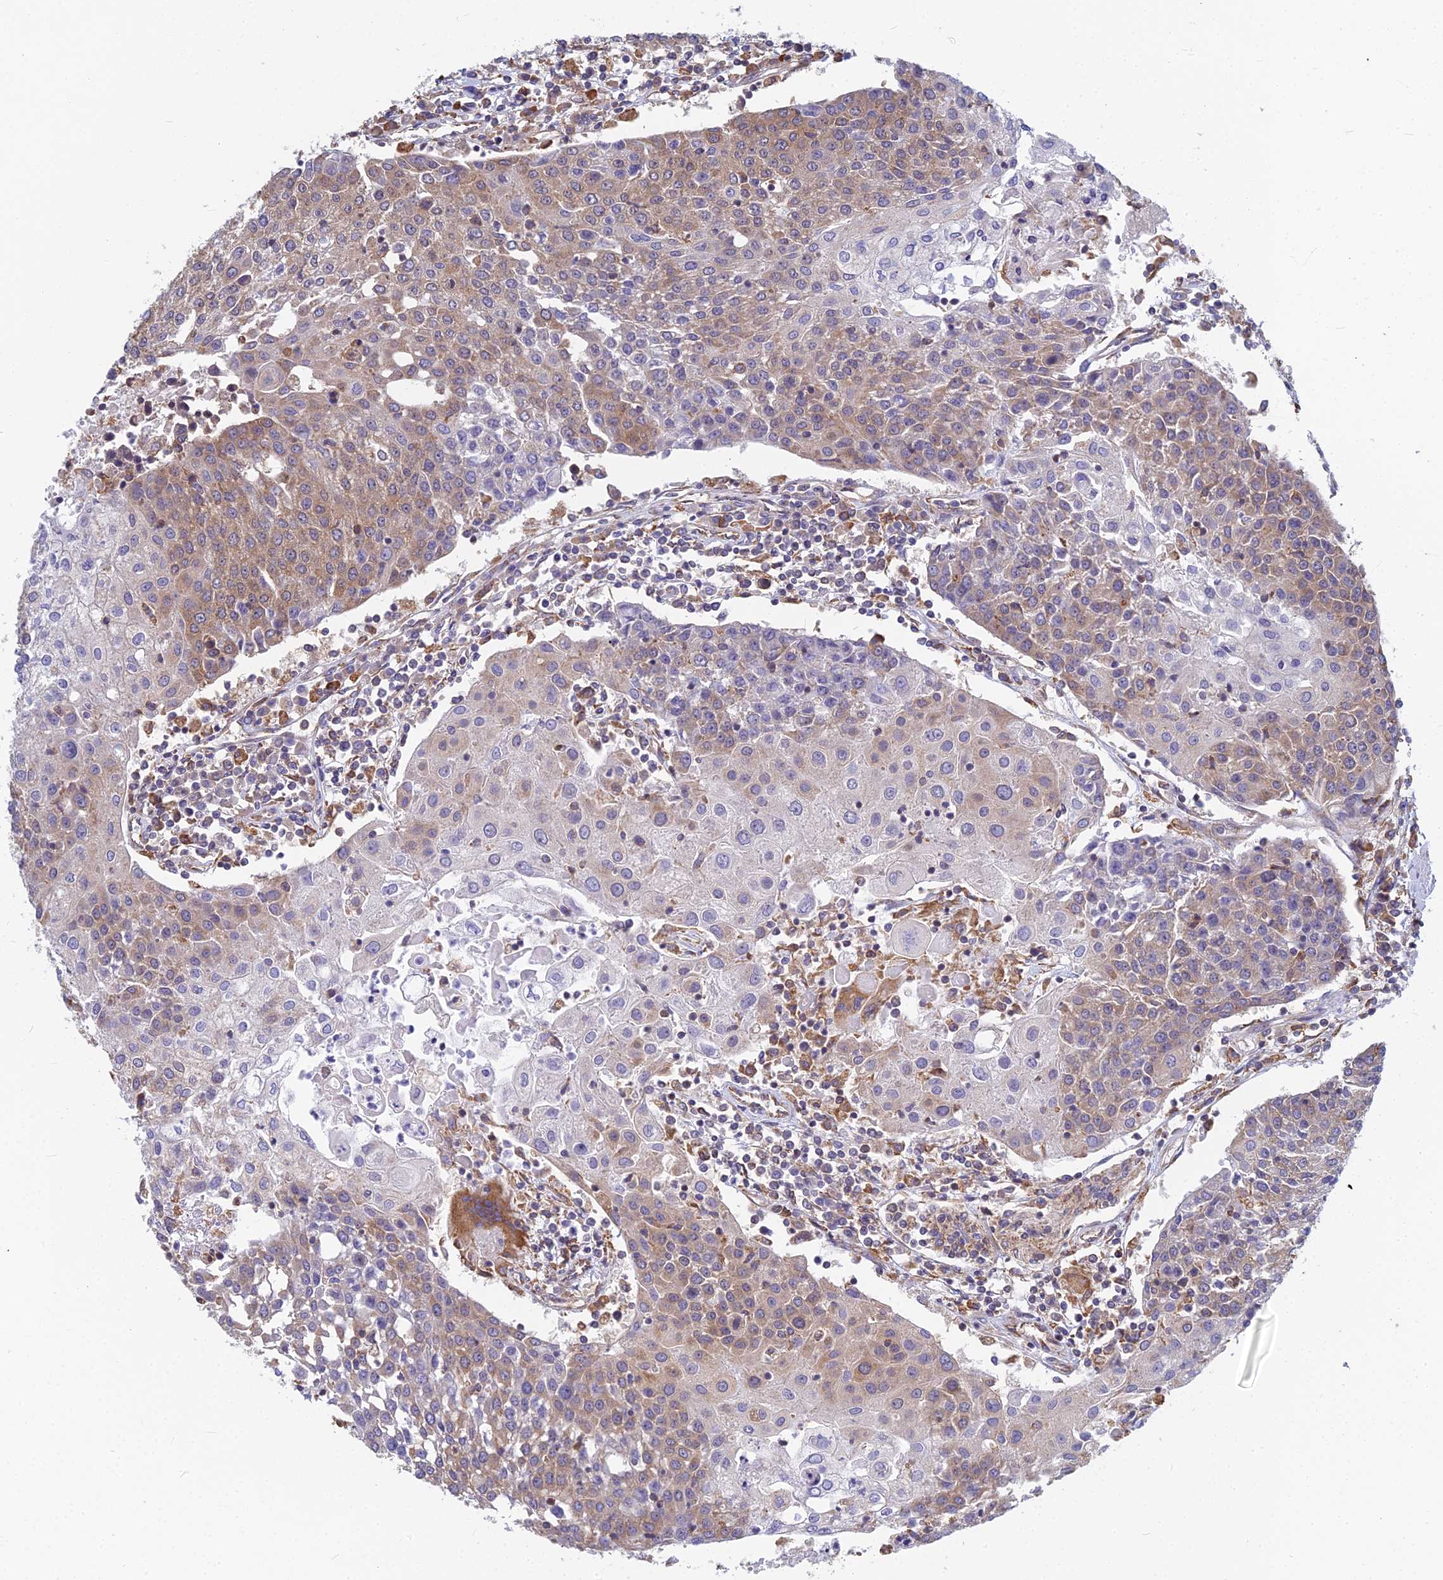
{"staining": {"intensity": "moderate", "quantity": "25%-75%", "location": "cytoplasmic/membranous"}, "tissue": "urothelial cancer", "cell_type": "Tumor cells", "image_type": "cancer", "snomed": [{"axis": "morphology", "description": "Urothelial carcinoma, High grade"}, {"axis": "topography", "description": "Urinary bladder"}], "caption": "There is medium levels of moderate cytoplasmic/membranous expression in tumor cells of urothelial cancer, as demonstrated by immunohistochemical staining (brown color).", "gene": "KIAA1143", "patient": {"sex": "female", "age": 85}}